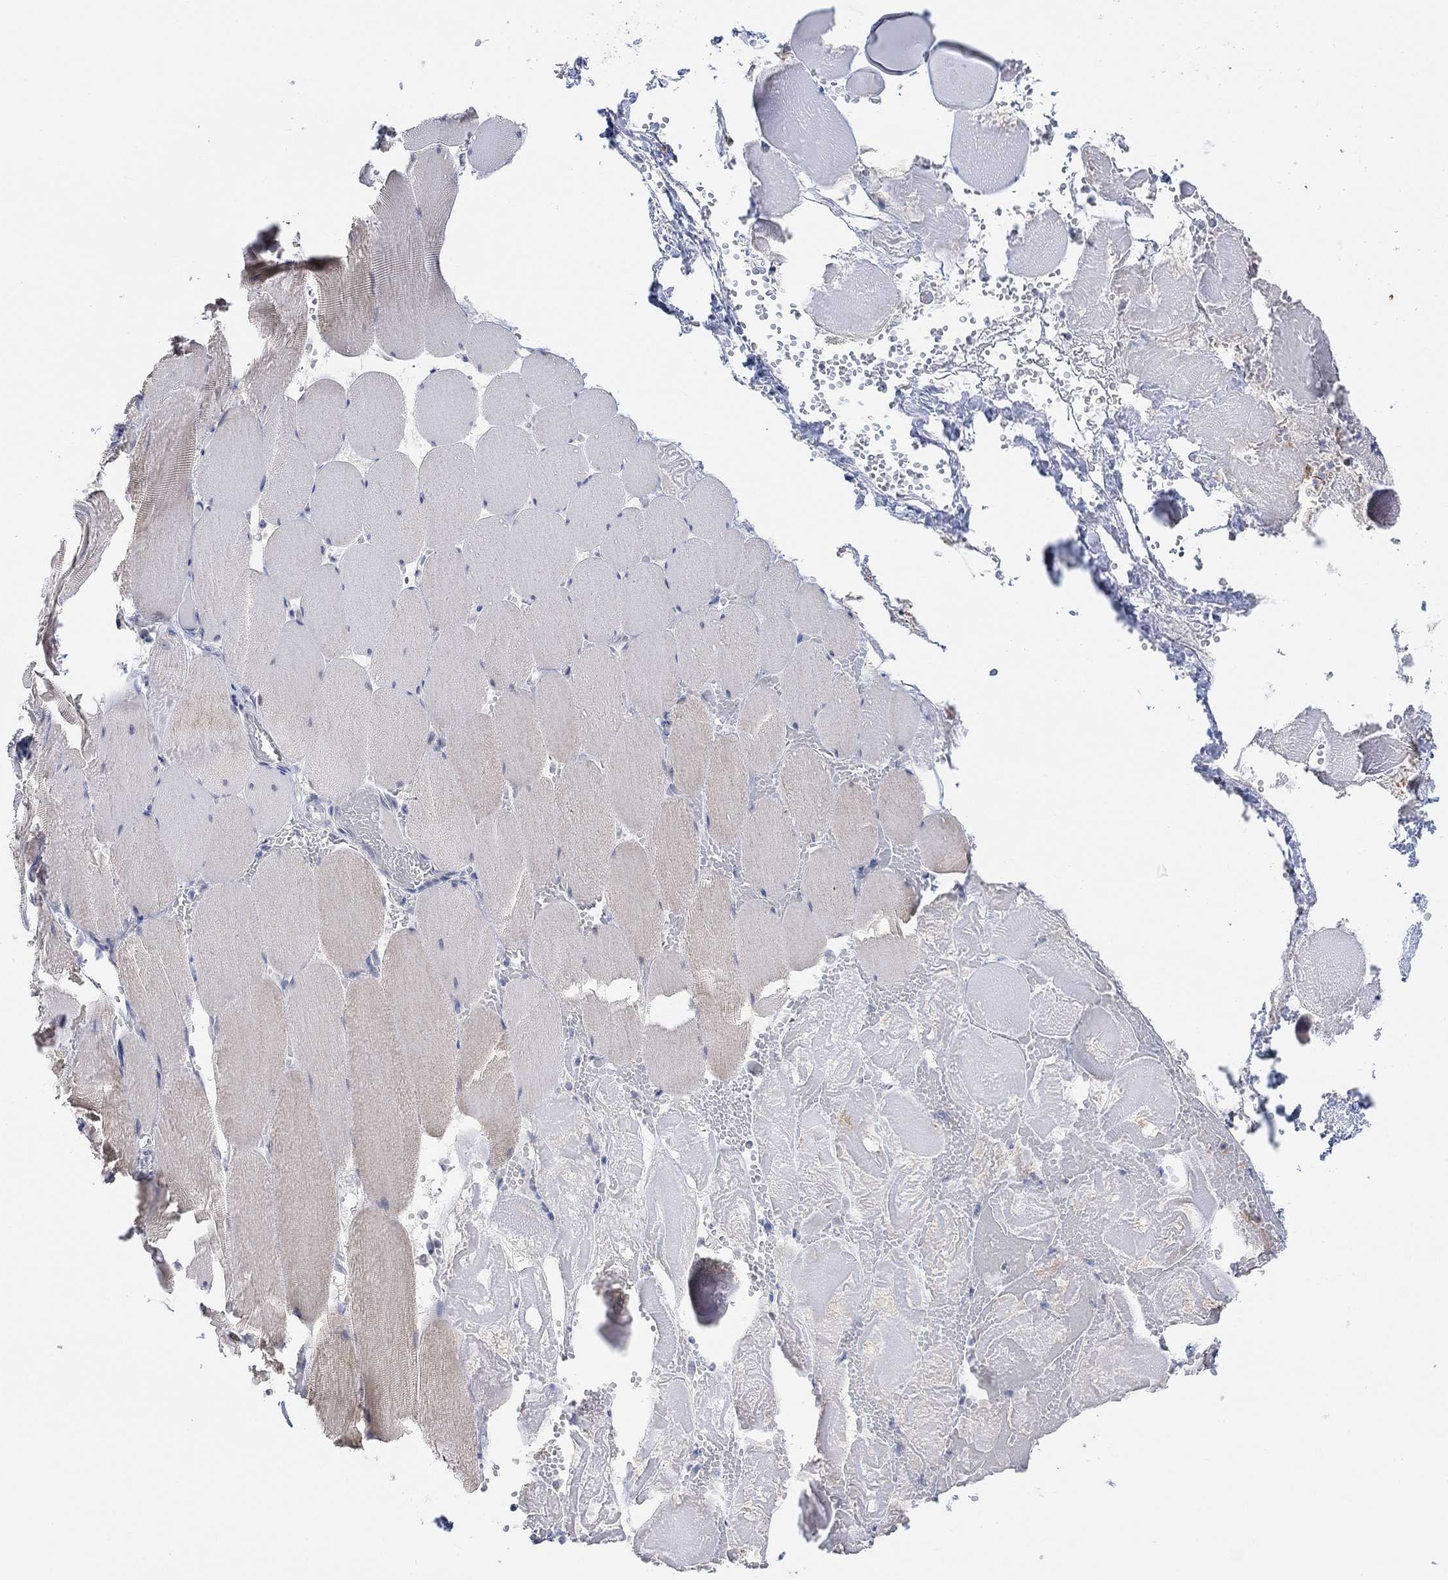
{"staining": {"intensity": "negative", "quantity": "none", "location": "none"}, "tissue": "skeletal muscle", "cell_type": "Myocytes", "image_type": "normal", "snomed": [{"axis": "morphology", "description": "Normal tissue, NOS"}, {"axis": "morphology", "description": "Malignant melanoma, Metastatic site"}, {"axis": "topography", "description": "Skeletal muscle"}], "caption": "Immunohistochemical staining of normal human skeletal muscle demonstrates no significant staining in myocytes.", "gene": "RIMS1", "patient": {"sex": "male", "age": 50}}